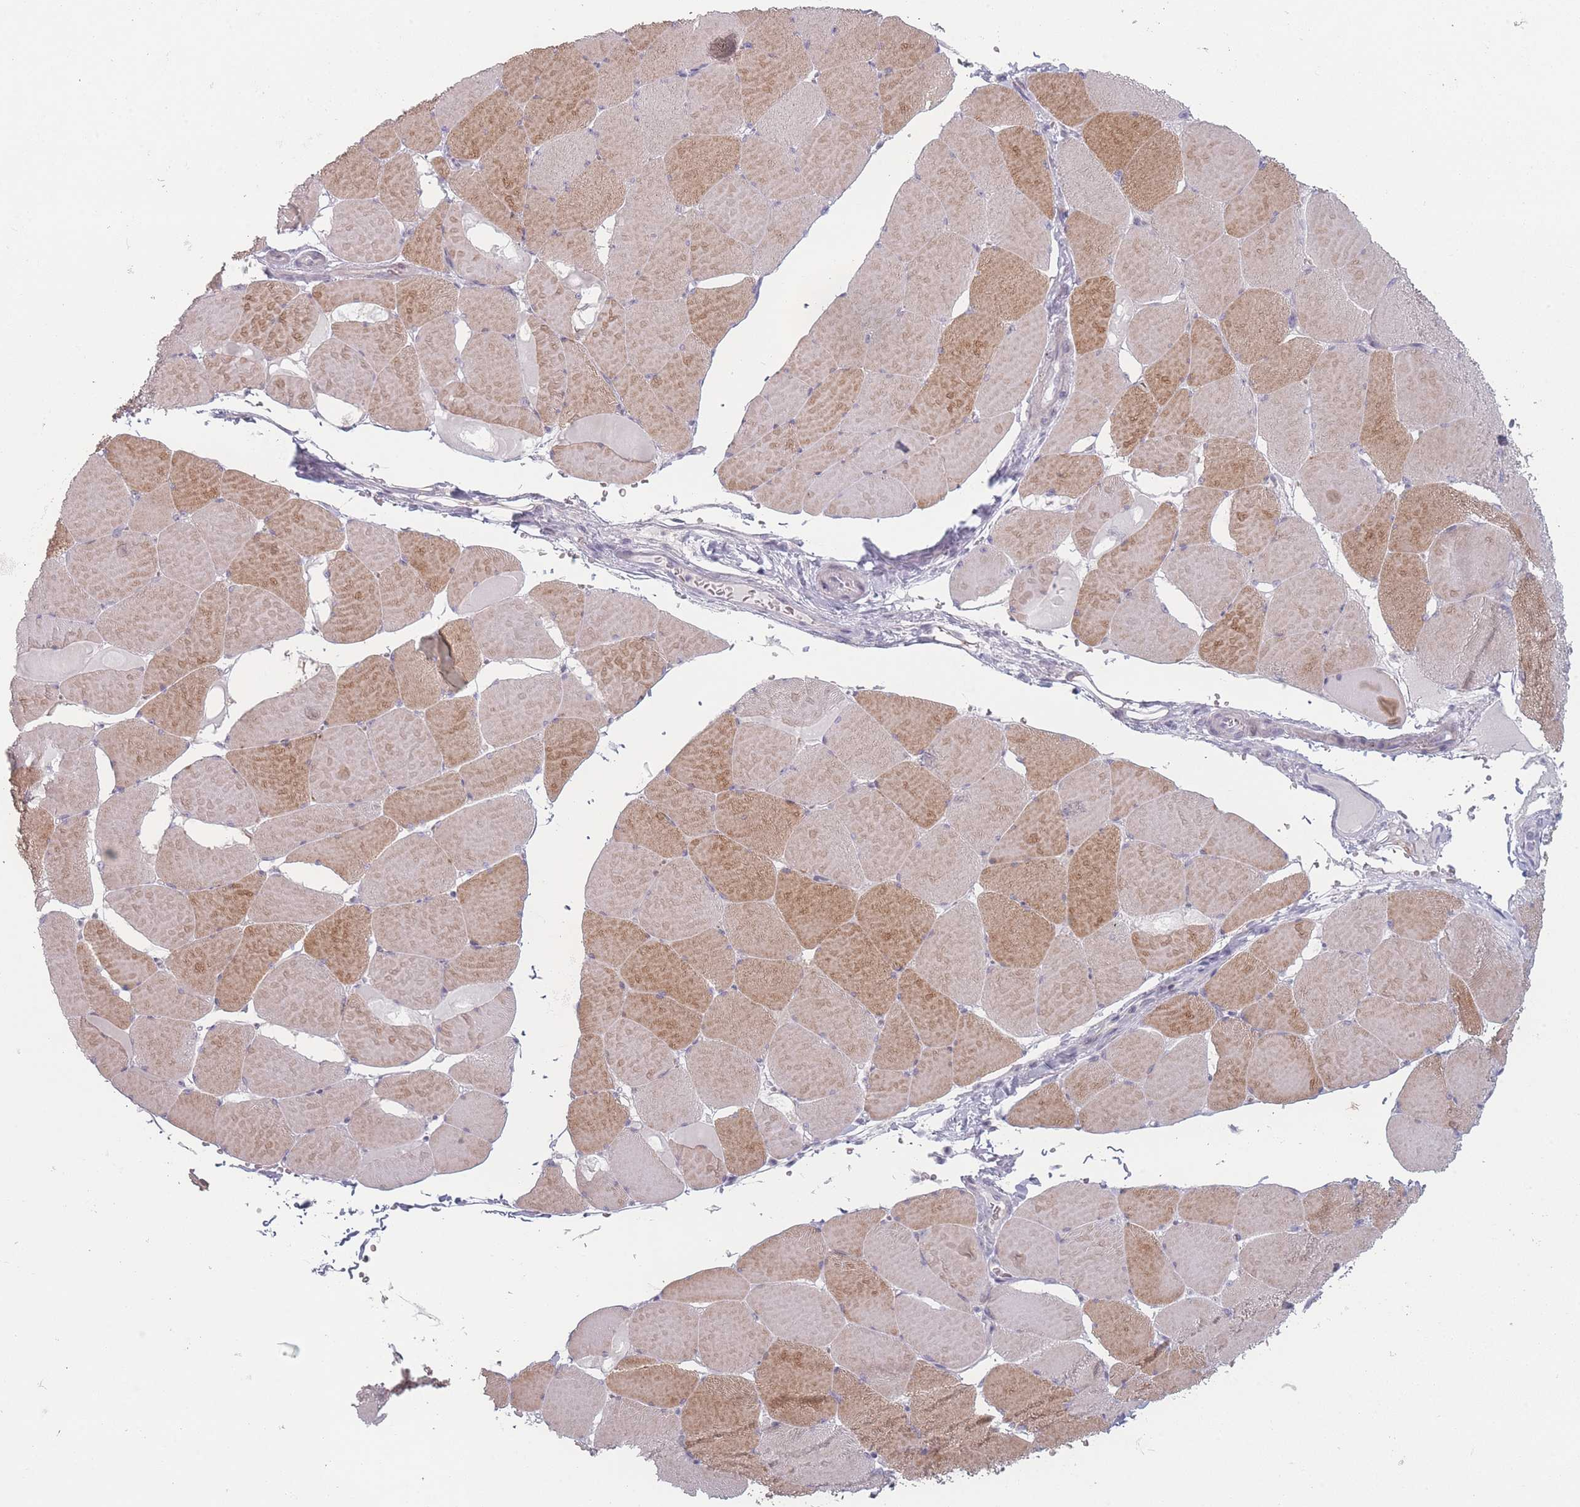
{"staining": {"intensity": "strong", "quantity": "25%-75%", "location": "cytoplasmic/membranous"}, "tissue": "skeletal muscle", "cell_type": "Myocytes", "image_type": "normal", "snomed": [{"axis": "morphology", "description": "Normal tissue, NOS"}, {"axis": "topography", "description": "Skeletal muscle"}, {"axis": "topography", "description": "Head-Neck"}], "caption": "Protein expression analysis of normal skeletal muscle displays strong cytoplasmic/membranous staining in about 25%-75% of myocytes.", "gene": "RASL10B", "patient": {"sex": "male", "age": 66}}